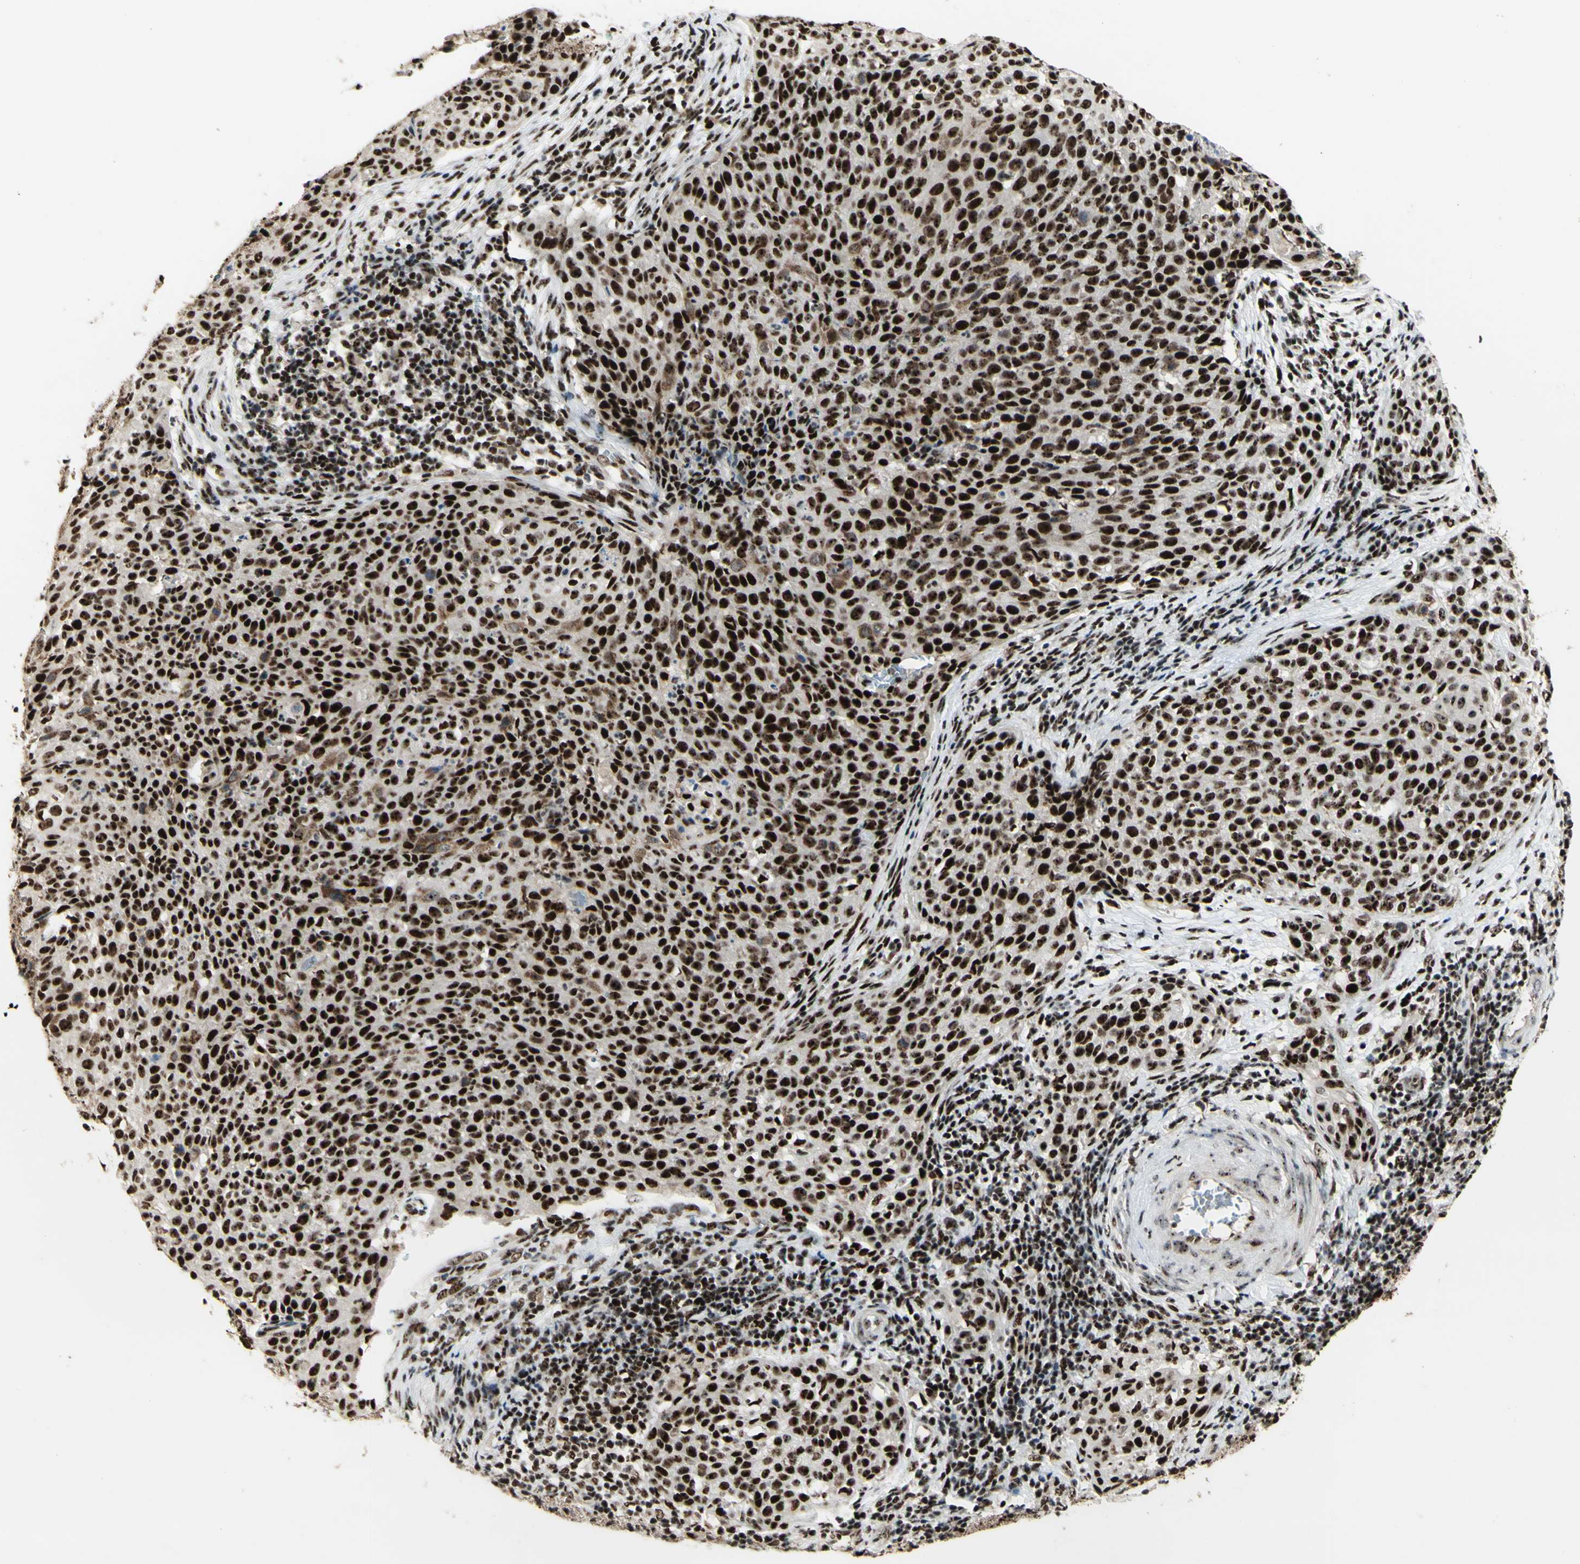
{"staining": {"intensity": "strong", "quantity": ">75%", "location": "nuclear"}, "tissue": "cervical cancer", "cell_type": "Tumor cells", "image_type": "cancer", "snomed": [{"axis": "morphology", "description": "Squamous cell carcinoma, NOS"}, {"axis": "topography", "description": "Cervix"}], "caption": "IHC staining of cervical cancer (squamous cell carcinoma), which reveals high levels of strong nuclear staining in about >75% of tumor cells indicating strong nuclear protein staining. The staining was performed using DAB (3,3'-diaminobenzidine) (brown) for protein detection and nuclei were counterstained in hematoxylin (blue).", "gene": "DHX9", "patient": {"sex": "female", "age": 38}}